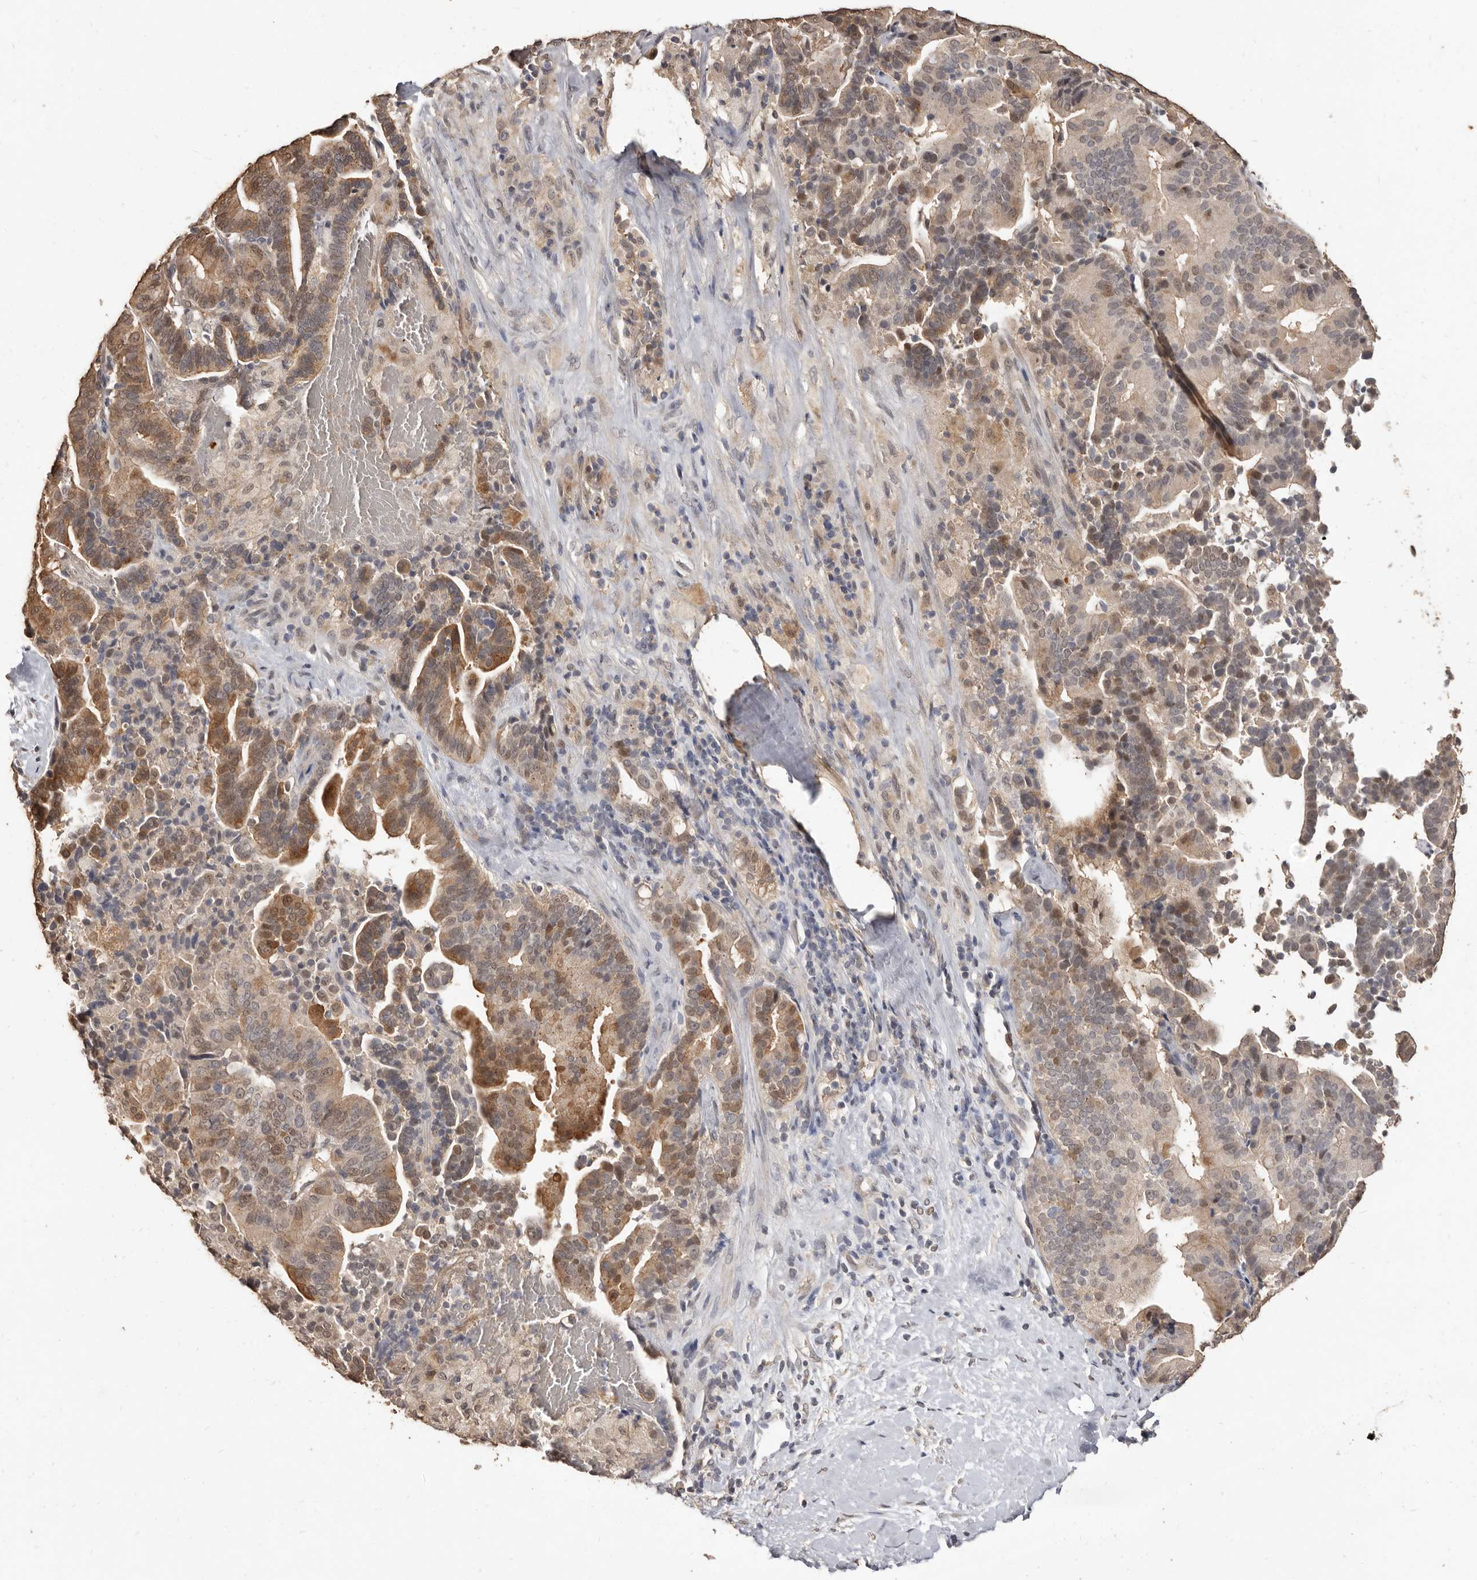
{"staining": {"intensity": "moderate", "quantity": "25%-75%", "location": "cytoplasmic/membranous,nuclear"}, "tissue": "liver cancer", "cell_type": "Tumor cells", "image_type": "cancer", "snomed": [{"axis": "morphology", "description": "Cholangiocarcinoma"}, {"axis": "topography", "description": "Liver"}], "caption": "Protein expression analysis of cholangiocarcinoma (liver) demonstrates moderate cytoplasmic/membranous and nuclear expression in about 25%-75% of tumor cells.", "gene": "INAVA", "patient": {"sex": "female", "age": 75}}